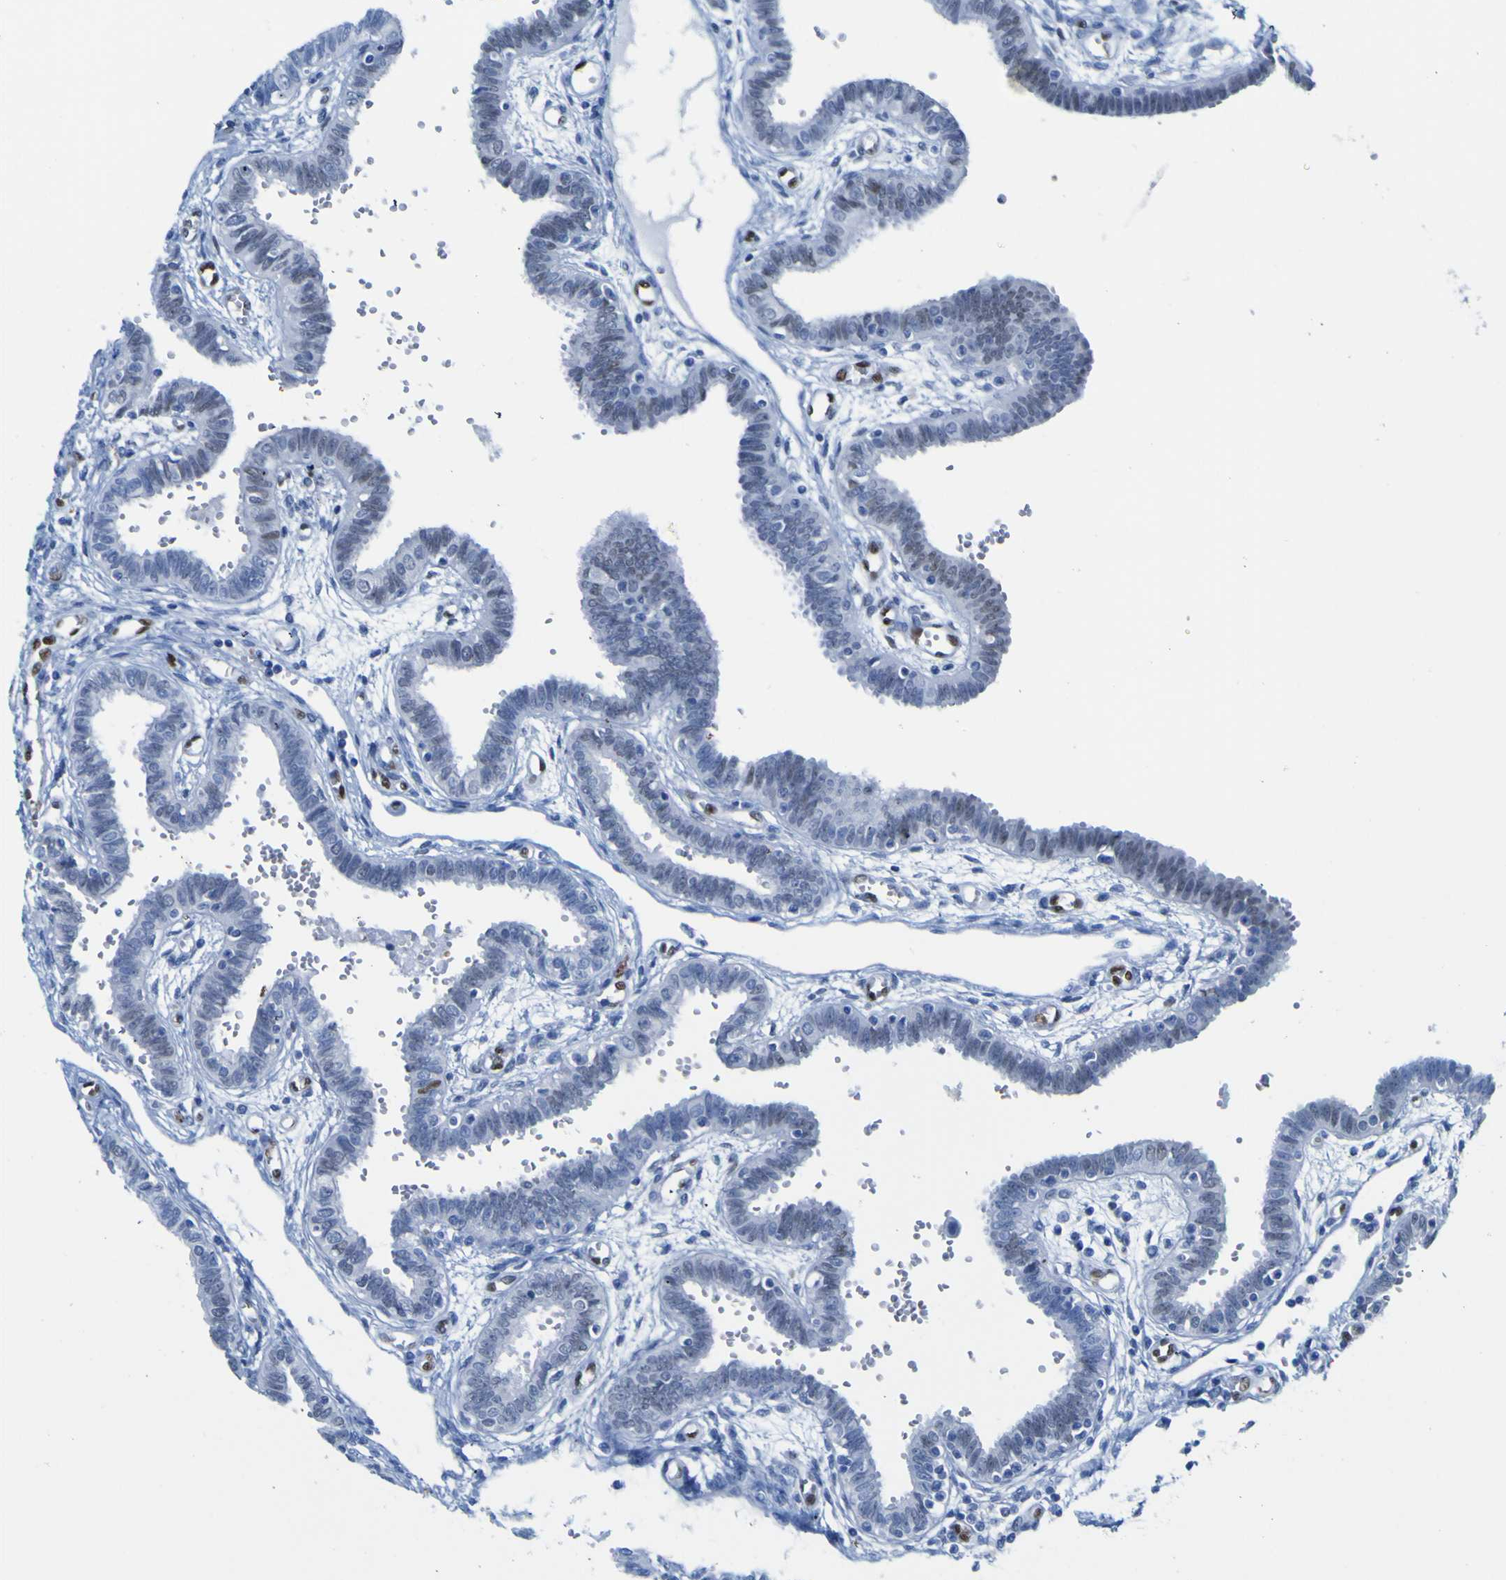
{"staining": {"intensity": "moderate", "quantity": "<25%", "location": "nuclear"}, "tissue": "fallopian tube", "cell_type": "Glandular cells", "image_type": "normal", "snomed": [{"axis": "morphology", "description": "Normal tissue, NOS"}, {"axis": "topography", "description": "Fallopian tube"}], "caption": "Protein staining by immunohistochemistry (IHC) exhibits moderate nuclear positivity in approximately <25% of glandular cells in normal fallopian tube. (DAB (3,3'-diaminobenzidine) IHC, brown staining for protein, blue staining for nuclei).", "gene": "DACH1", "patient": {"sex": "female", "age": 32}}